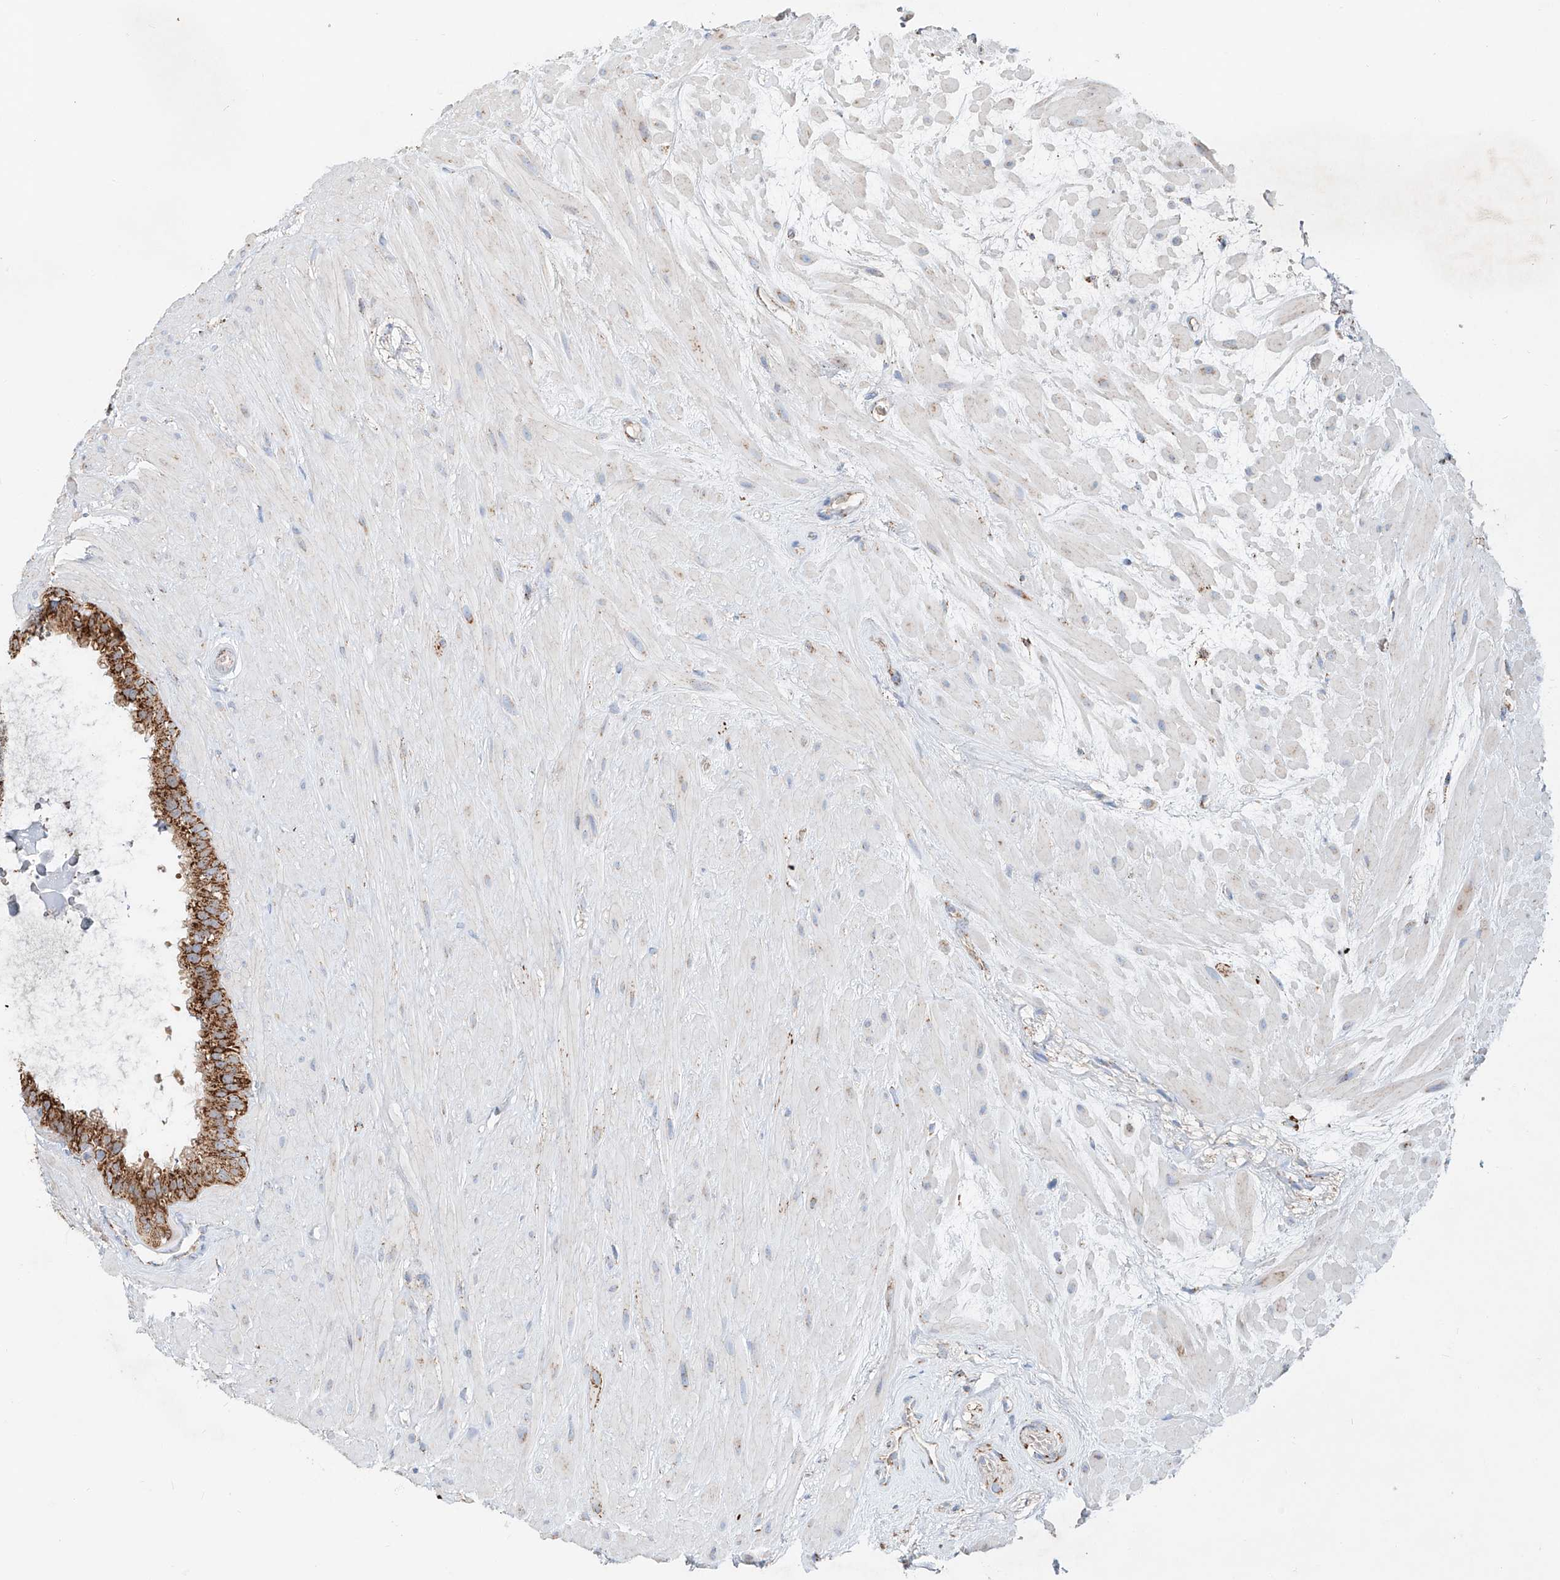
{"staining": {"intensity": "strong", "quantity": ">75%", "location": "cytoplasmic/membranous"}, "tissue": "seminal vesicle", "cell_type": "Glandular cells", "image_type": "normal", "snomed": [{"axis": "morphology", "description": "Normal tissue, NOS"}, {"axis": "topography", "description": "Seminal veicle"}], "caption": "Immunohistochemistry (IHC) of benign human seminal vesicle shows high levels of strong cytoplasmic/membranous positivity in approximately >75% of glandular cells.", "gene": "CARD10", "patient": {"sex": "male", "age": 80}}